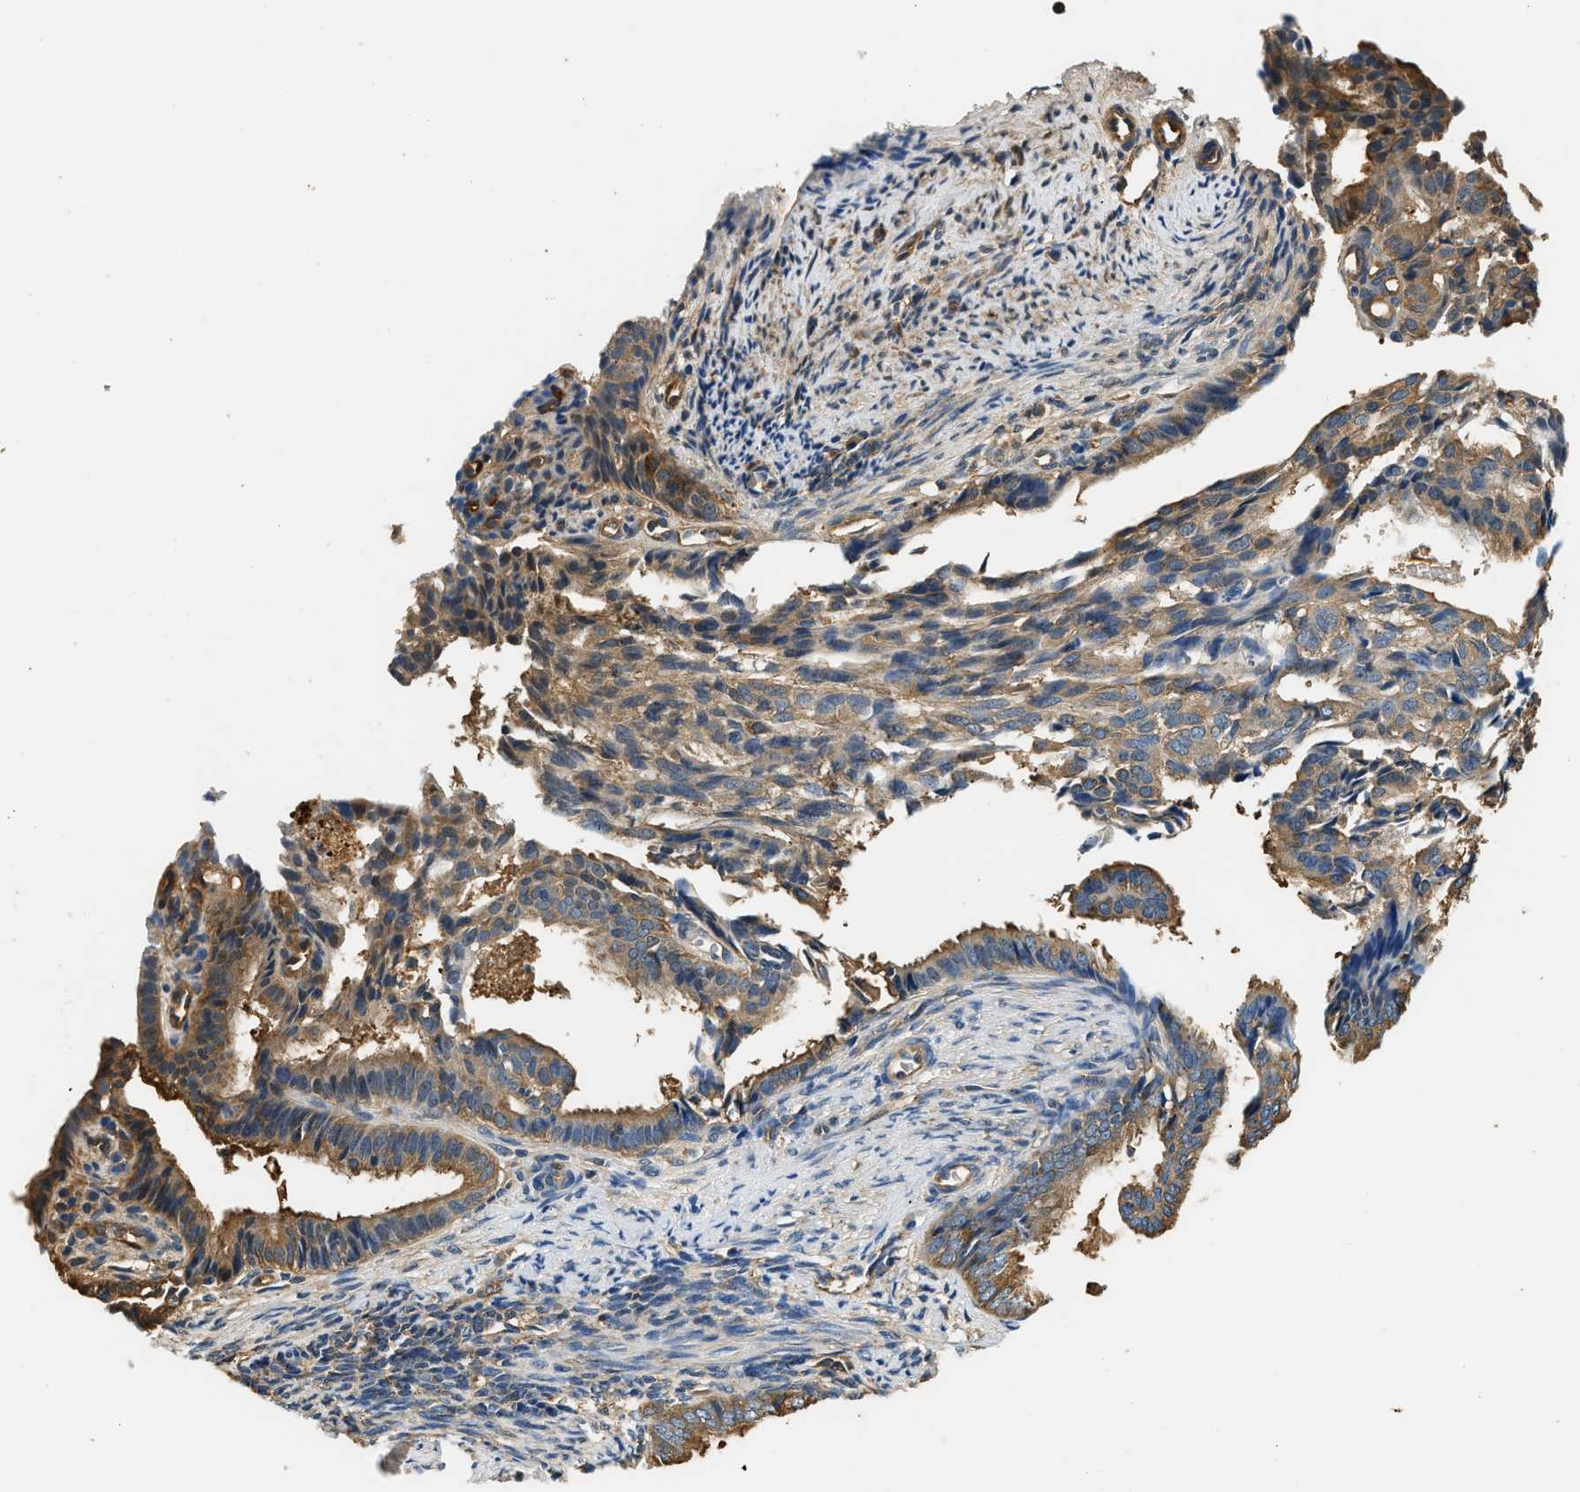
{"staining": {"intensity": "moderate", "quantity": ">75%", "location": "cytoplasmic/membranous"}, "tissue": "endometrial cancer", "cell_type": "Tumor cells", "image_type": "cancer", "snomed": [{"axis": "morphology", "description": "Adenocarcinoma, NOS"}, {"axis": "topography", "description": "Endometrium"}], "caption": "Protein expression analysis of adenocarcinoma (endometrial) reveals moderate cytoplasmic/membranous staining in about >75% of tumor cells. The protein of interest is stained brown, and the nuclei are stained in blue (DAB (3,3'-diaminobenzidine) IHC with brightfield microscopy, high magnification).", "gene": "PPP2R1B", "patient": {"sex": "female", "age": 58}}